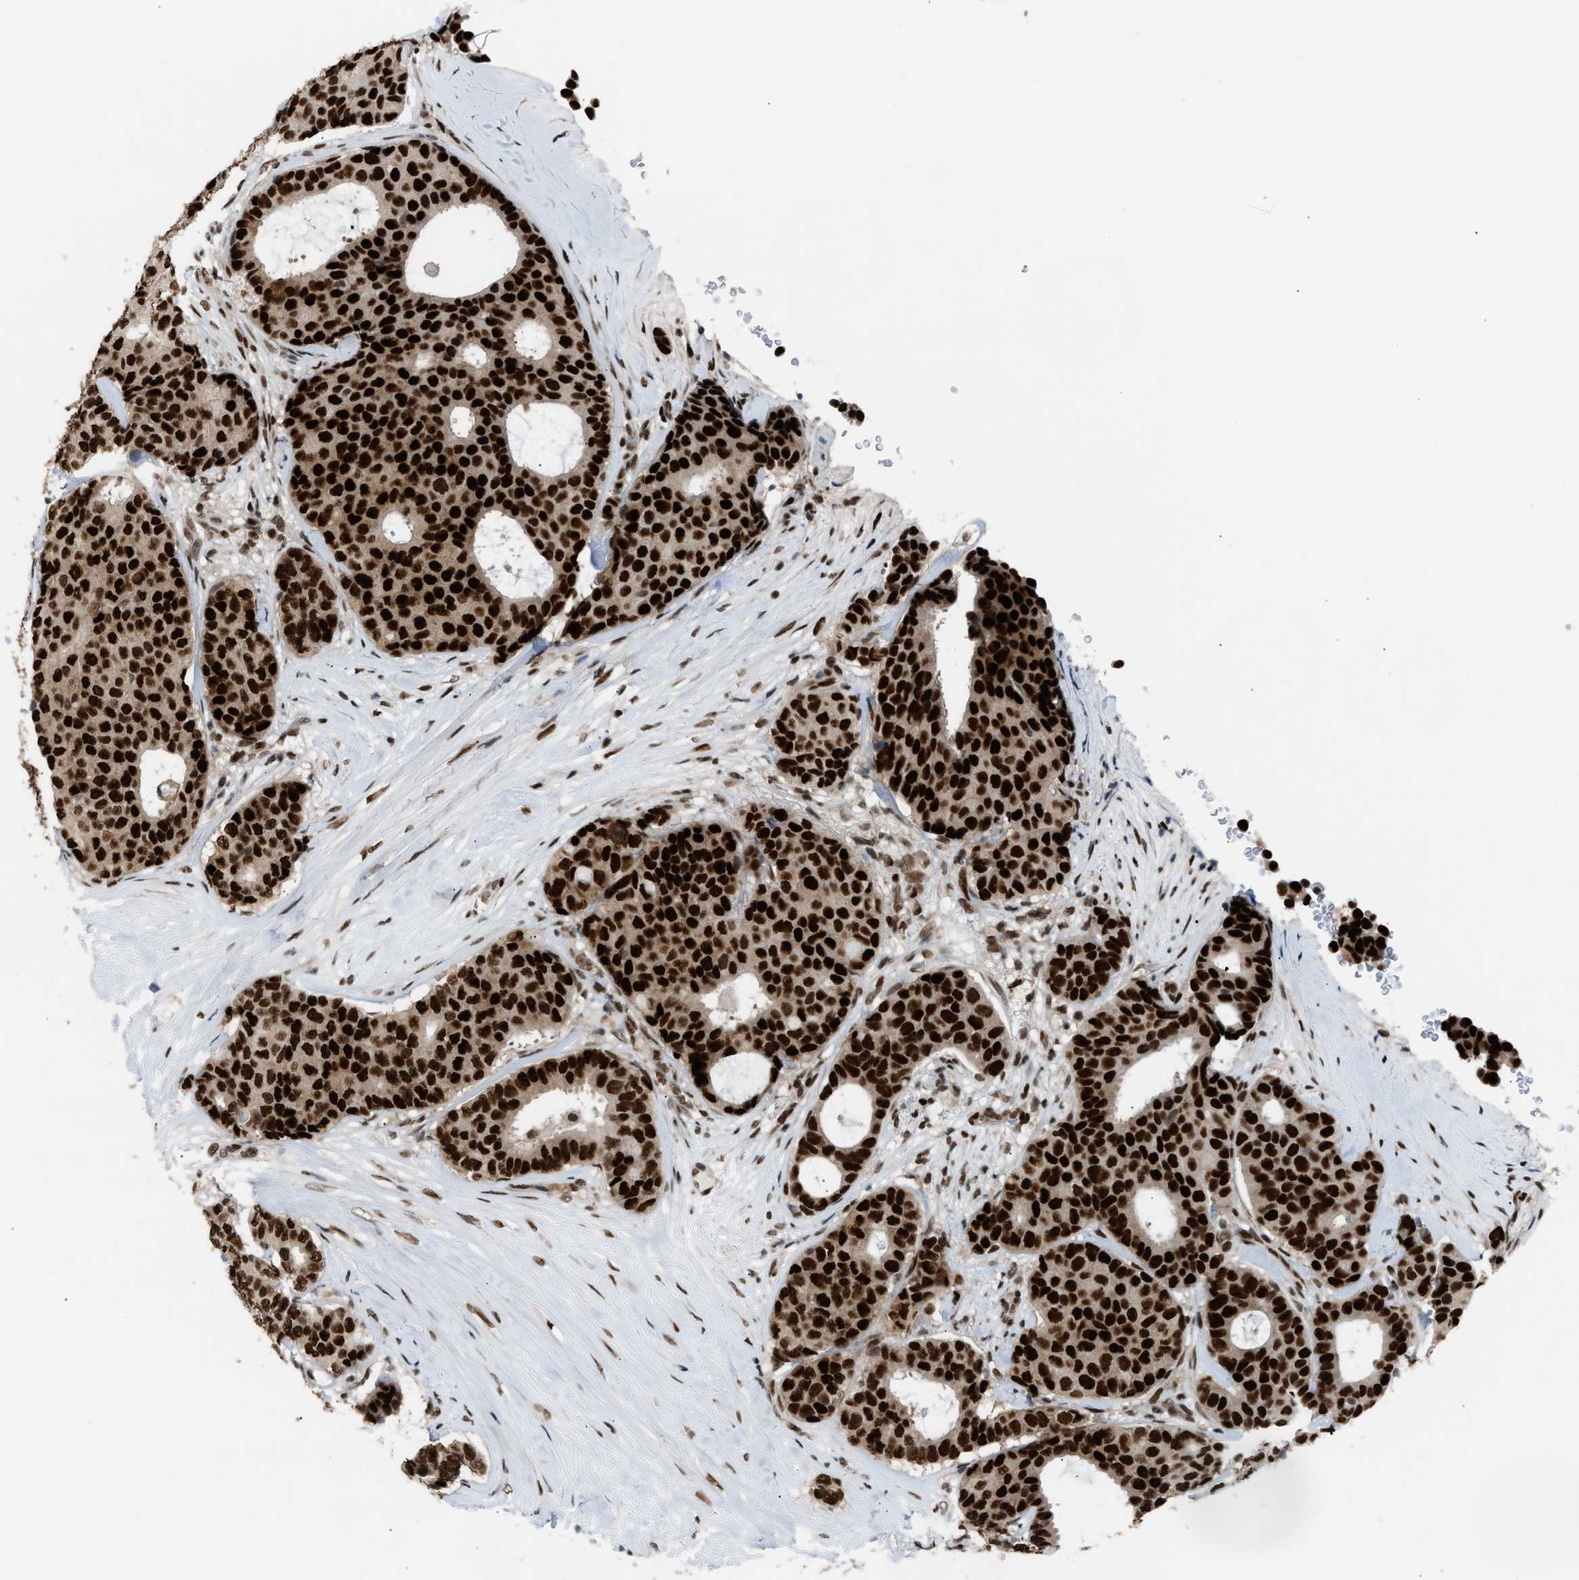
{"staining": {"intensity": "strong", "quantity": ">75%", "location": "nuclear"}, "tissue": "breast cancer", "cell_type": "Tumor cells", "image_type": "cancer", "snomed": [{"axis": "morphology", "description": "Duct carcinoma"}, {"axis": "topography", "description": "Breast"}], "caption": "About >75% of tumor cells in human breast cancer (infiltrating ductal carcinoma) display strong nuclear protein positivity as visualized by brown immunohistochemical staining.", "gene": "SSBP2", "patient": {"sex": "female", "age": 75}}